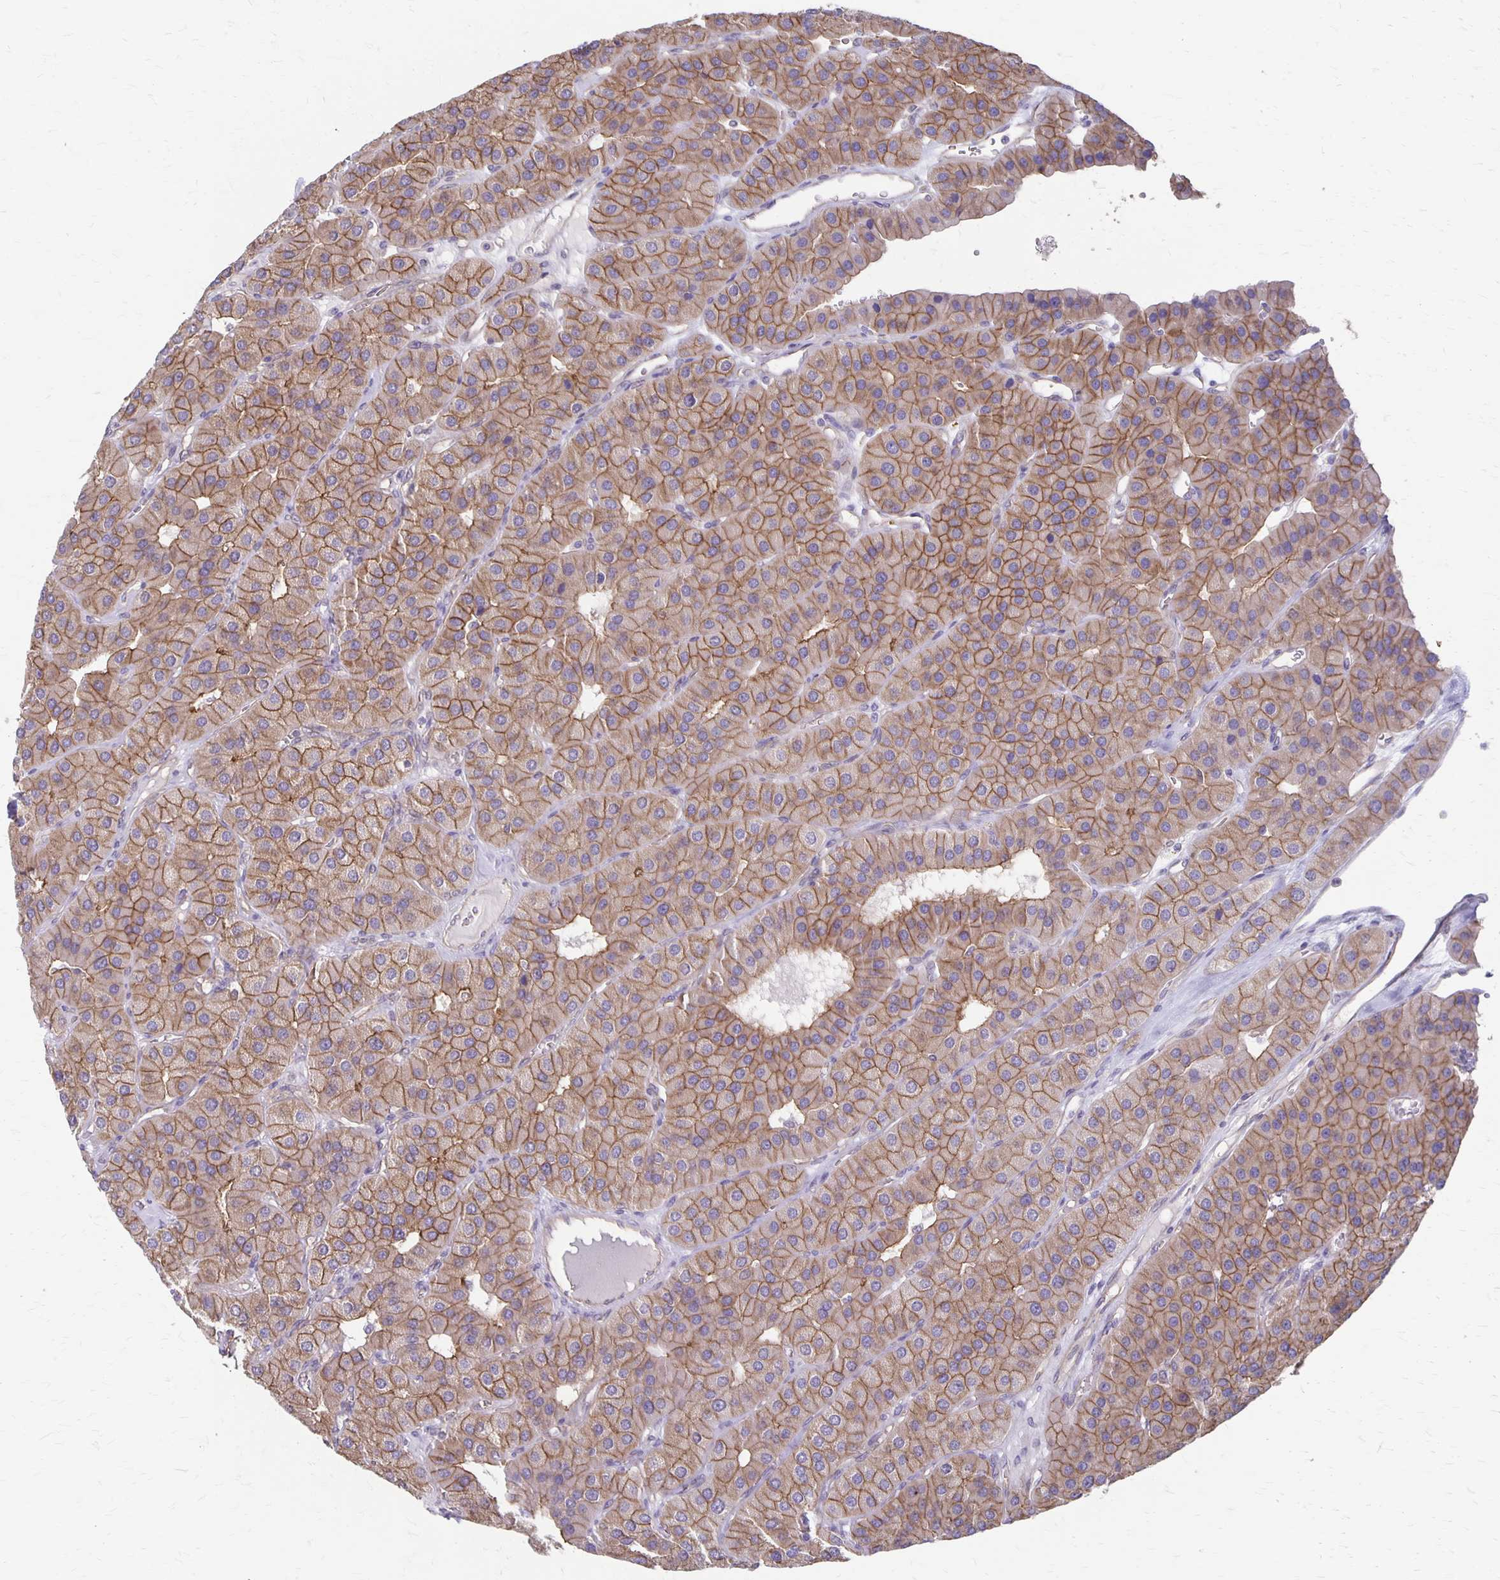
{"staining": {"intensity": "moderate", "quantity": ">75%", "location": "cytoplasmic/membranous"}, "tissue": "parathyroid gland", "cell_type": "Glandular cells", "image_type": "normal", "snomed": [{"axis": "morphology", "description": "Normal tissue, NOS"}, {"axis": "morphology", "description": "Adenoma, NOS"}, {"axis": "topography", "description": "Parathyroid gland"}], "caption": "Immunohistochemistry (DAB (3,3'-diaminobenzidine)) staining of benign parathyroid gland demonstrates moderate cytoplasmic/membranous protein expression in approximately >75% of glandular cells.", "gene": "PPP1R3E", "patient": {"sex": "female", "age": 86}}